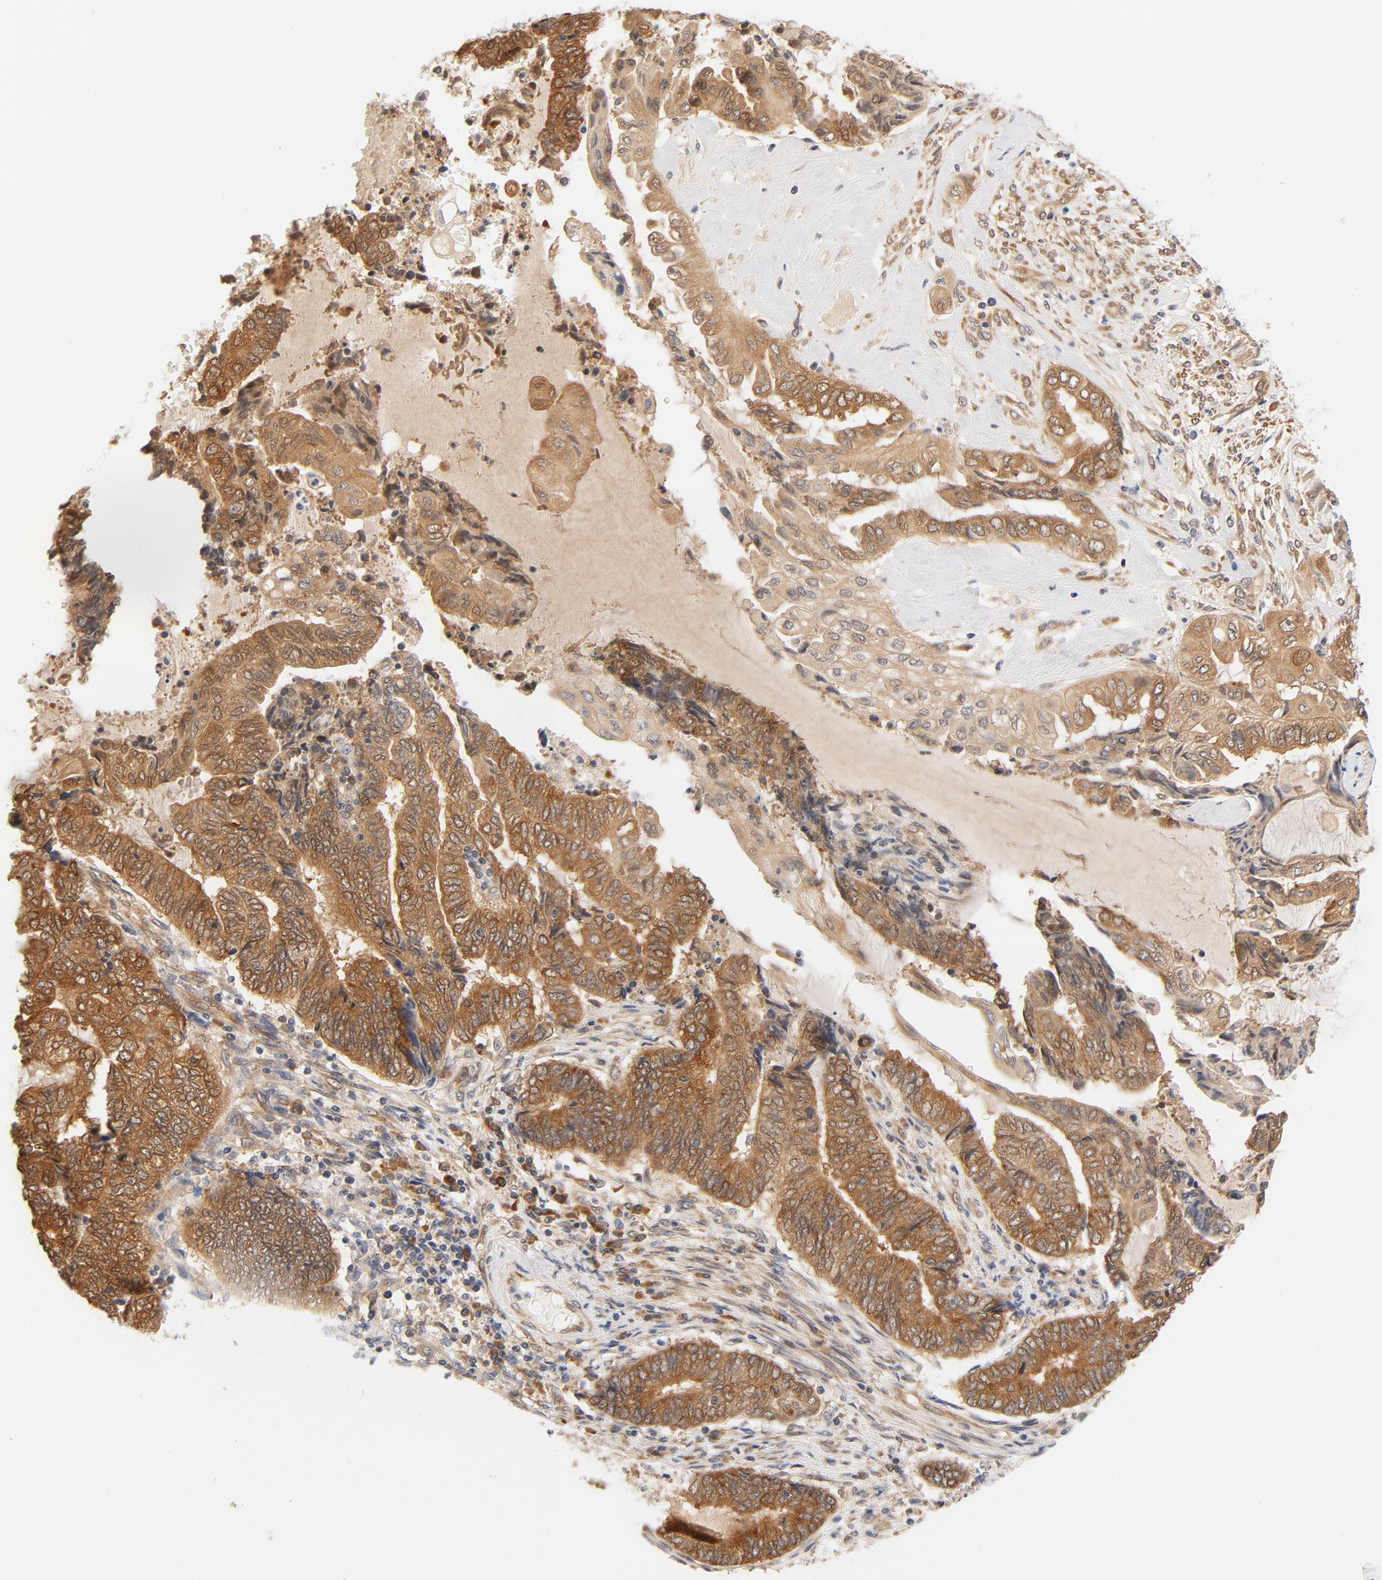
{"staining": {"intensity": "moderate", "quantity": ">75%", "location": "cytoplasmic/membranous"}, "tissue": "endometrial cancer", "cell_type": "Tumor cells", "image_type": "cancer", "snomed": [{"axis": "morphology", "description": "Adenocarcinoma, NOS"}, {"axis": "topography", "description": "Uterus"}, {"axis": "topography", "description": "Endometrium"}], "caption": "Immunohistochemistry (IHC) micrograph of human endometrial cancer (adenocarcinoma) stained for a protein (brown), which exhibits medium levels of moderate cytoplasmic/membranous staining in approximately >75% of tumor cells.", "gene": "EIF4E", "patient": {"sex": "female", "age": 70}}